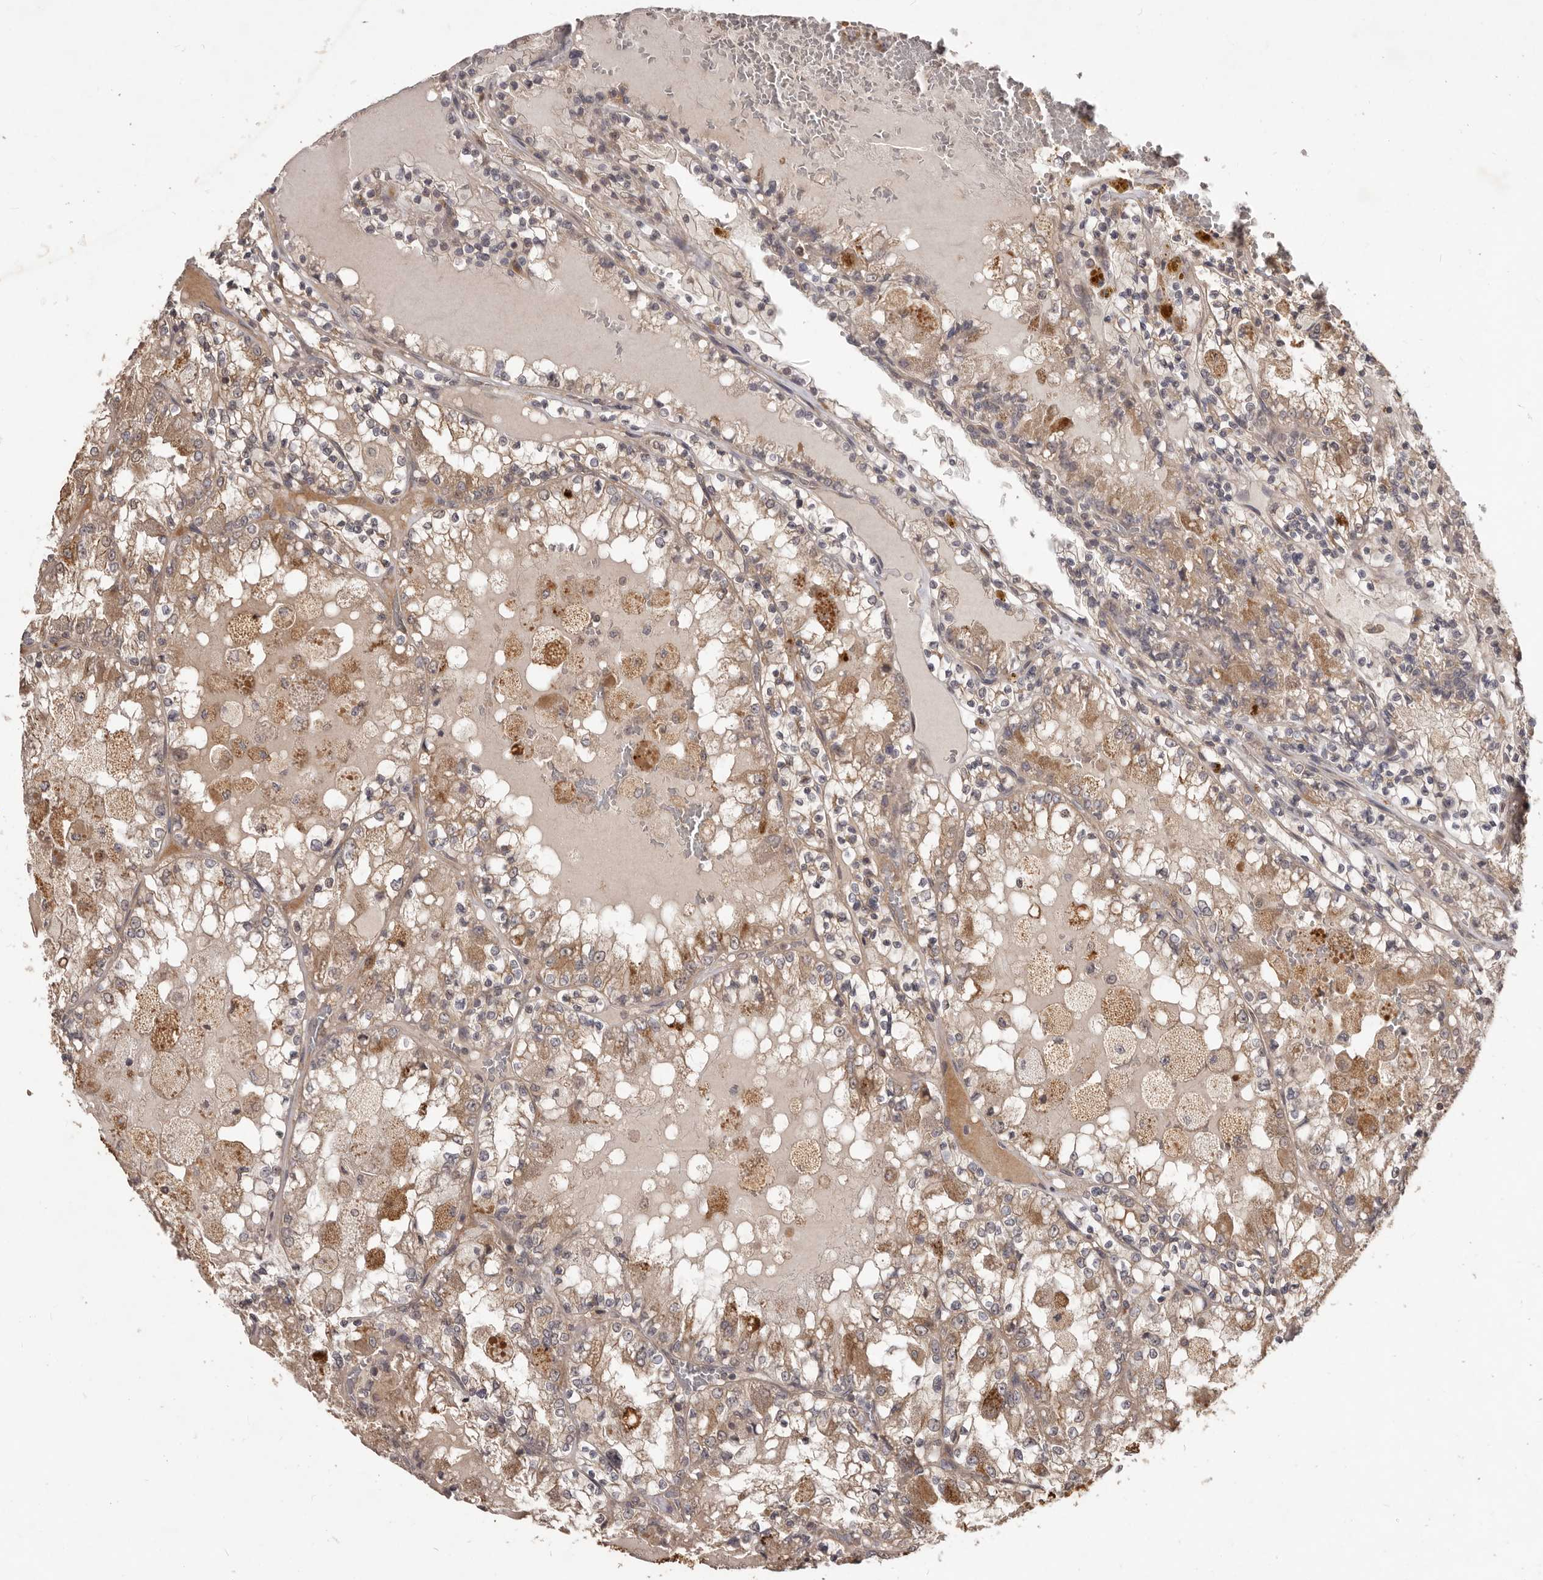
{"staining": {"intensity": "weak", "quantity": ">75%", "location": "cytoplasmic/membranous"}, "tissue": "renal cancer", "cell_type": "Tumor cells", "image_type": "cancer", "snomed": [{"axis": "morphology", "description": "Adenocarcinoma, NOS"}, {"axis": "topography", "description": "Kidney"}], "caption": "Immunohistochemistry micrograph of human adenocarcinoma (renal) stained for a protein (brown), which shows low levels of weak cytoplasmic/membranous expression in approximately >75% of tumor cells.", "gene": "MTO1", "patient": {"sex": "female", "age": 56}}